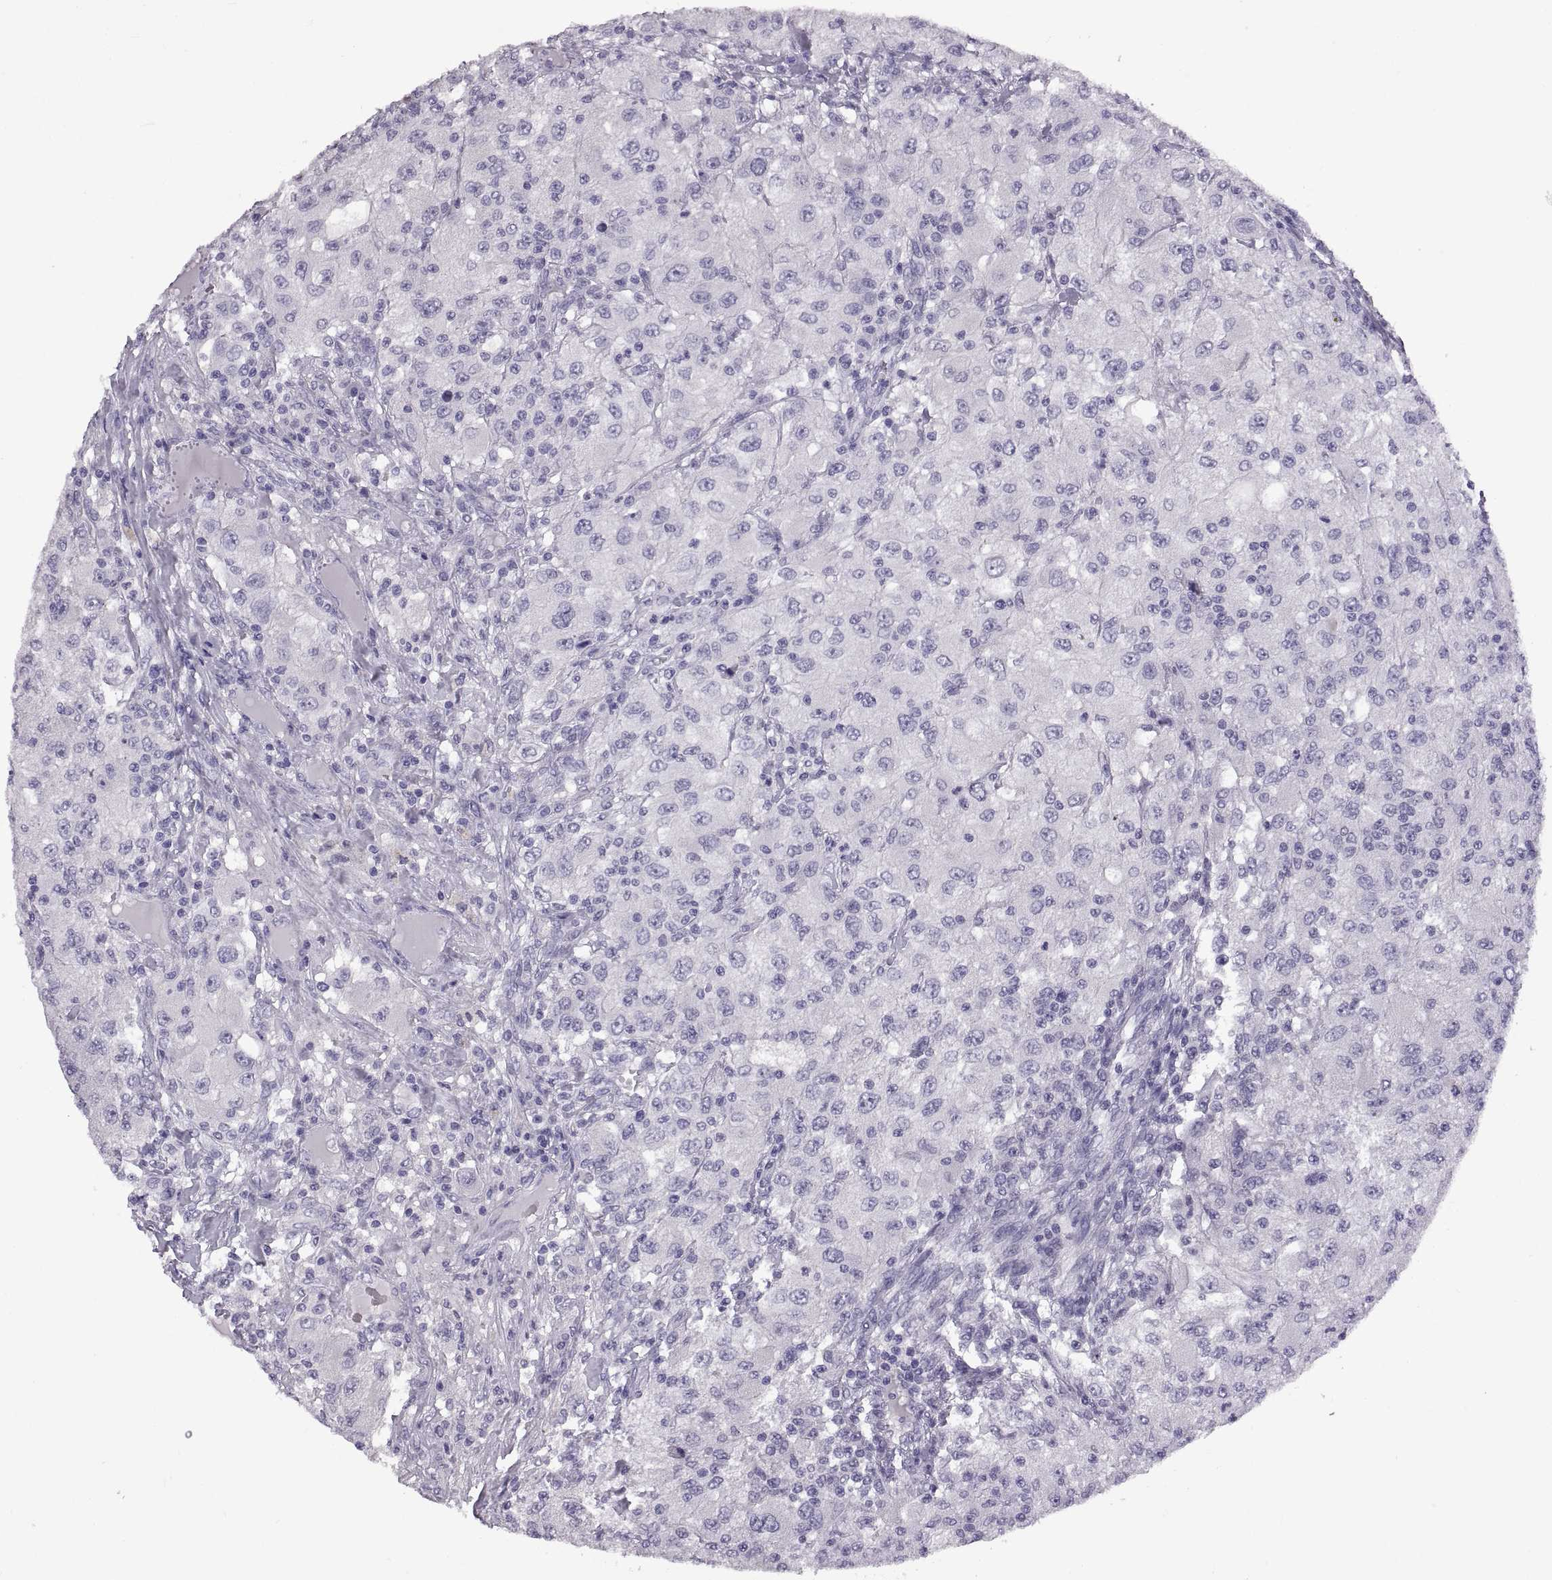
{"staining": {"intensity": "negative", "quantity": "none", "location": "none"}, "tissue": "renal cancer", "cell_type": "Tumor cells", "image_type": "cancer", "snomed": [{"axis": "morphology", "description": "Adenocarcinoma, NOS"}, {"axis": "topography", "description": "Kidney"}], "caption": "IHC of renal cancer (adenocarcinoma) displays no positivity in tumor cells.", "gene": "RDM1", "patient": {"sex": "female", "age": 67}}